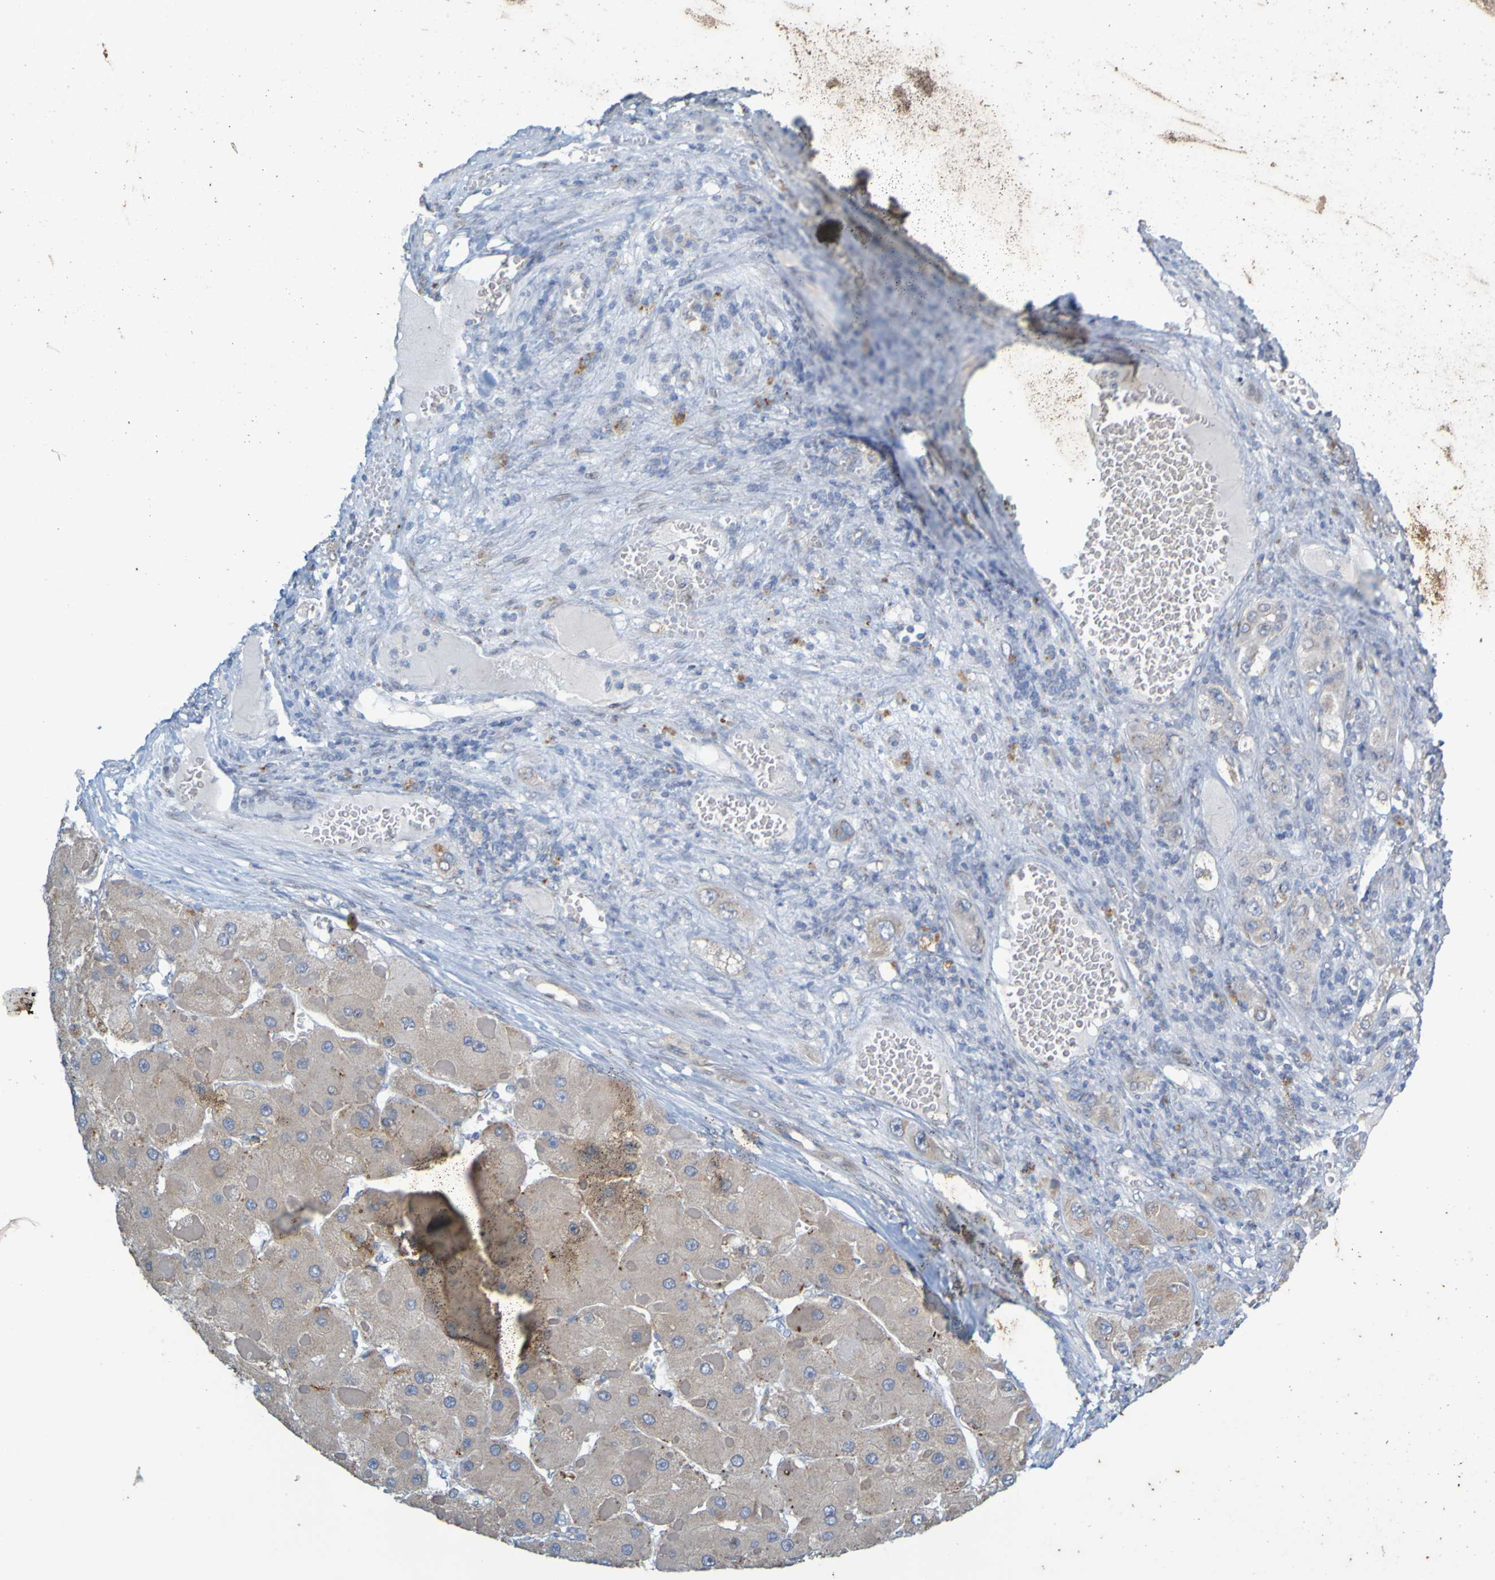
{"staining": {"intensity": "moderate", "quantity": "25%-75%", "location": "cytoplasmic/membranous"}, "tissue": "liver cancer", "cell_type": "Tumor cells", "image_type": "cancer", "snomed": [{"axis": "morphology", "description": "Carcinoma, Hepatocellular, NOS"}, {"axis": "topography", "description": "Liver"}], "caption": "This image reveals IHC staining of liver cancer, with medium moderate cytoplasmic/membranous positivity in approximately 25%-75% of tumor cells.", "gene": "MAG", "patient": {"sex": "female", "age": 73}}